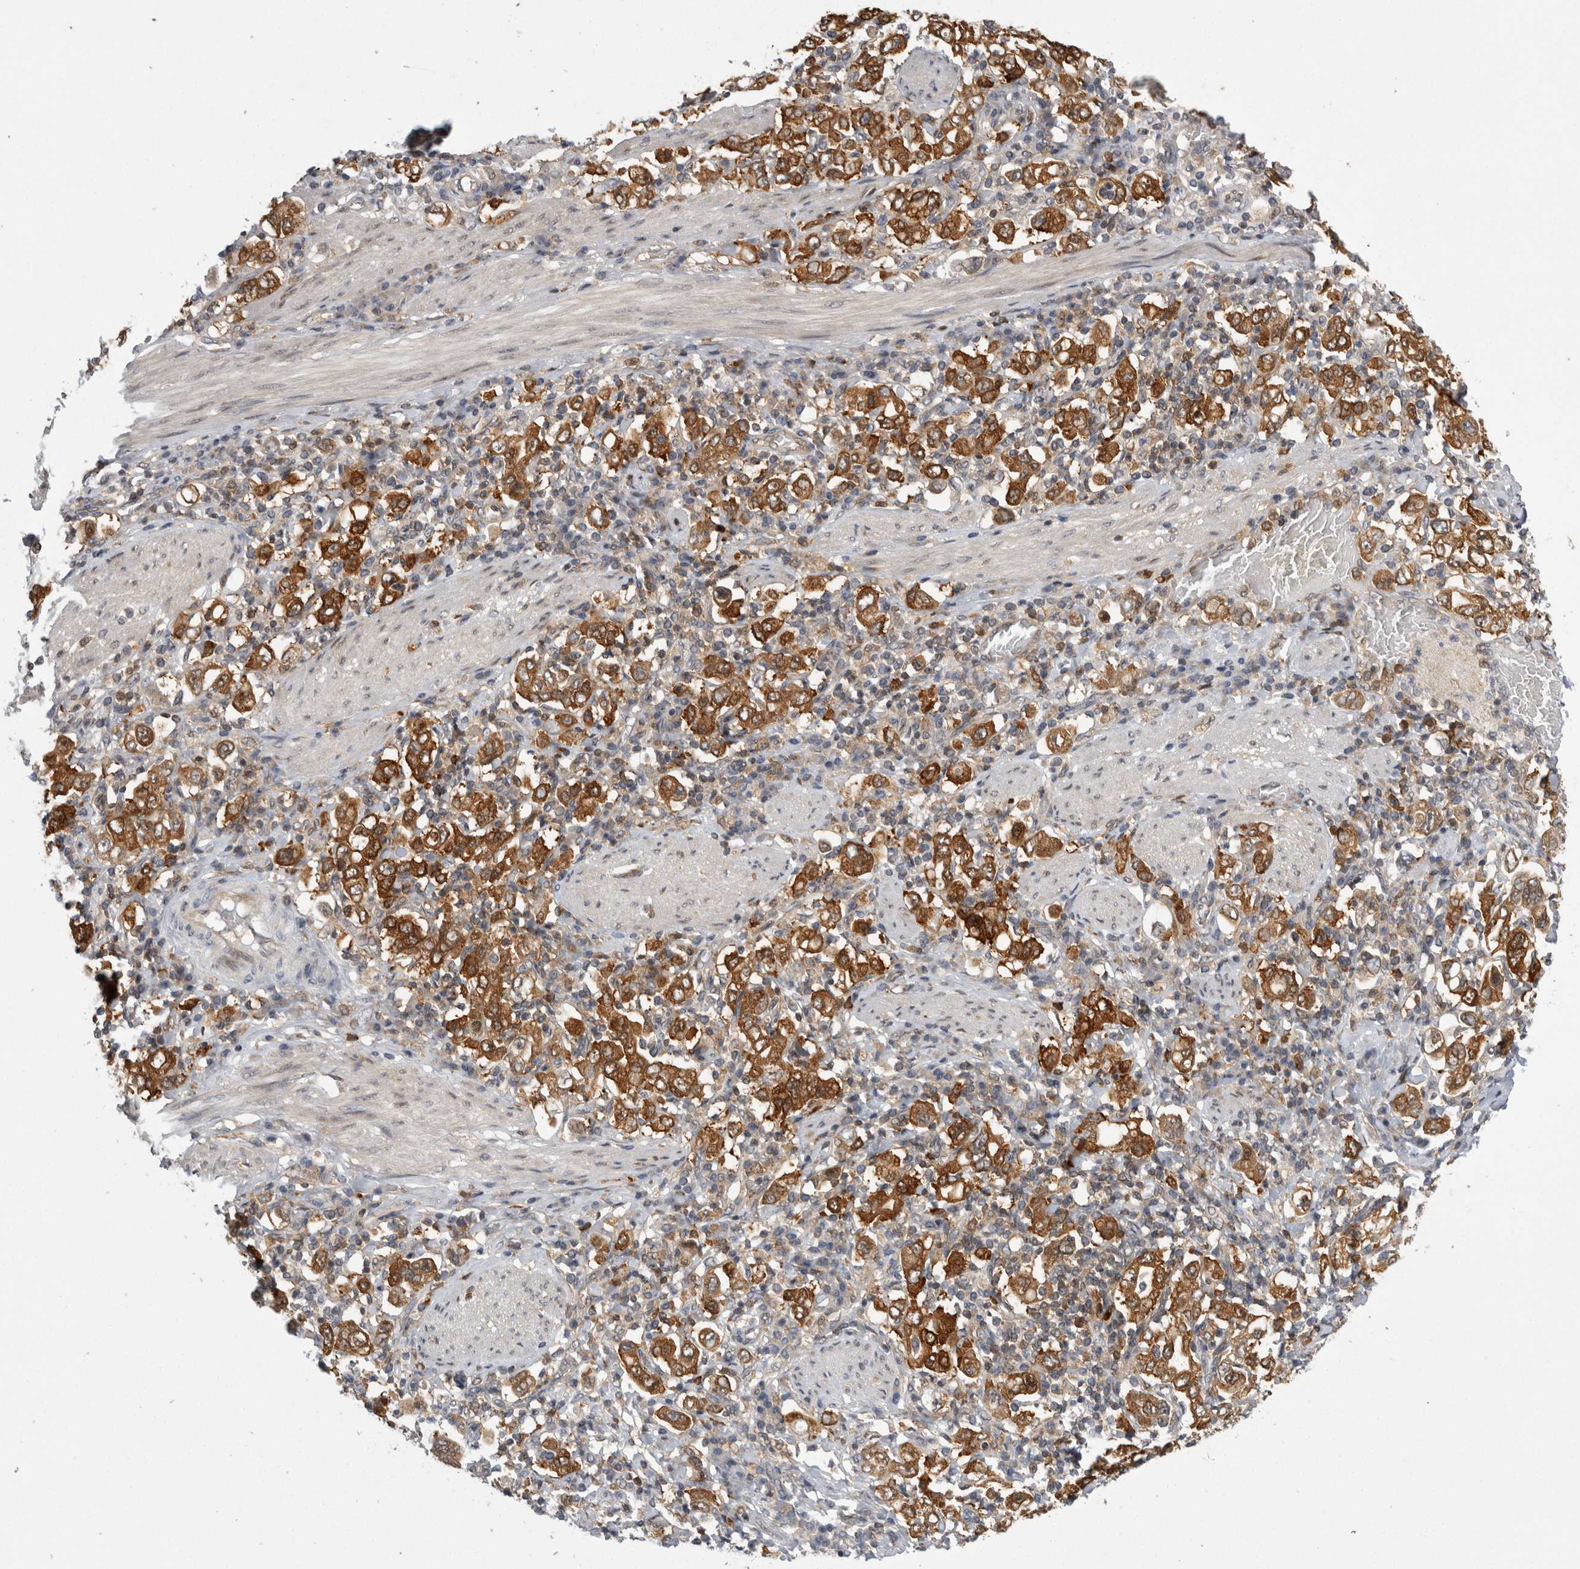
{"staining": {"intensity": "strong", "quantity": ">75%", "location": "cytoplasmic/membranous"}, "tissue": "stomach cancer", "cell_type": "Tumor cells", "image_type": "cancer", "snomed": [{"axis": "morphology", "description": "Adenocarcinoma, NOS"}, {"axis": "topography", "description": "Stomach, upper"}], "caption": "Immunohistochemistry (IHC) image of neoplastic tissue: human stomach cancer stained using immunohistochemistry exhibits high levels of strong protein expression localized specifically in the cytoplasmic/membranous of tumor cells, appearing as a cytoplasmic/membranous brown color.", "gene": "CACYBP", "patient": {"sex": "male", "age": 62}}